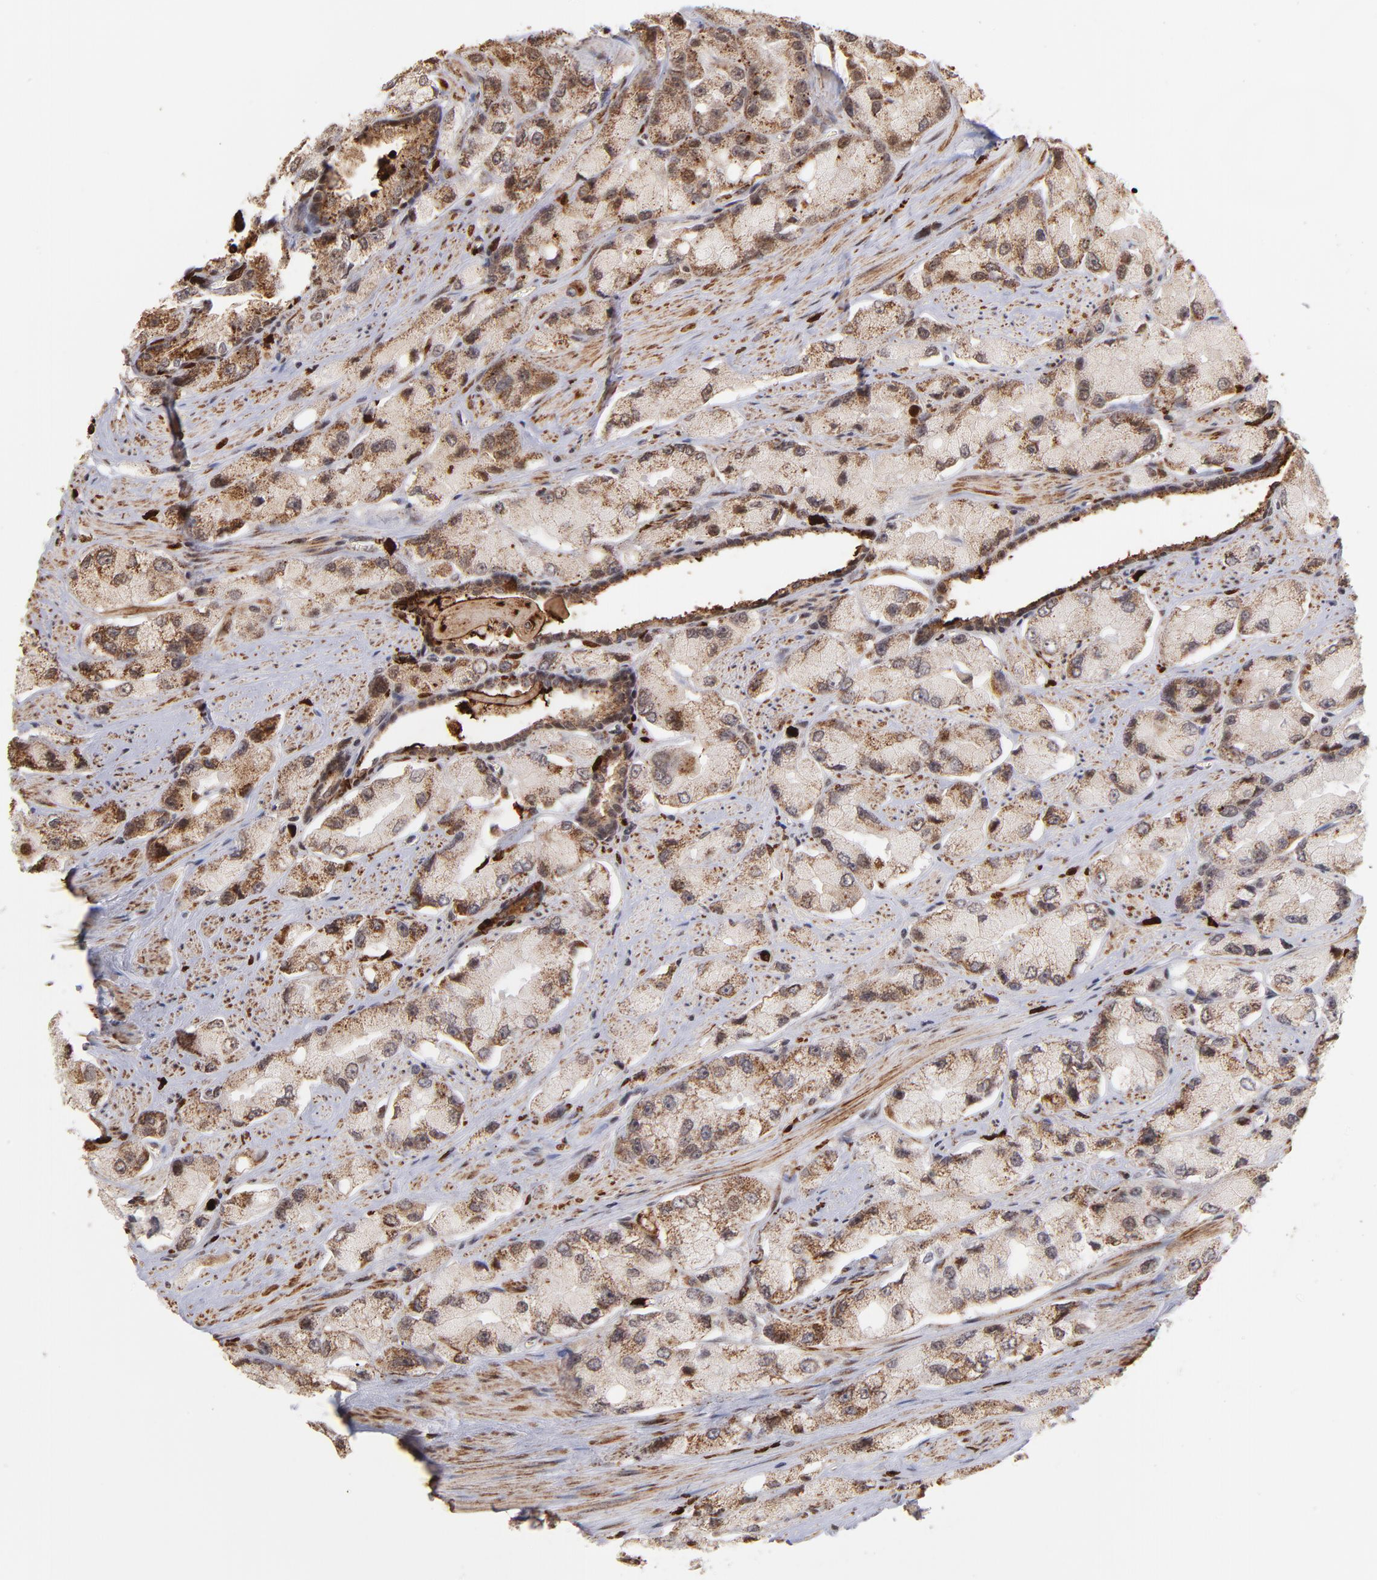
{"staining": {"intensity": "moderate", "quantity": ">75%", "location": "cytoplasmic/membranous"}, "tissue": "prostate cancer", "cell_type": "Tumor cells", "image_type": "cancer", "snomed": [{"axis": "morphology", "description": "Adenocarcinoma, High grade"}, {"axis": "topography", "description": "Prostate"}], "caption": "Tumor cells demonstrate medium levels of moderate cytoplasmic/membranous expression in about >75% of cells in prostate cancer (adenocarcinoma (high-grade)).", "gene": "ZFX", "patient": {"sex": "male", "age": 58}}